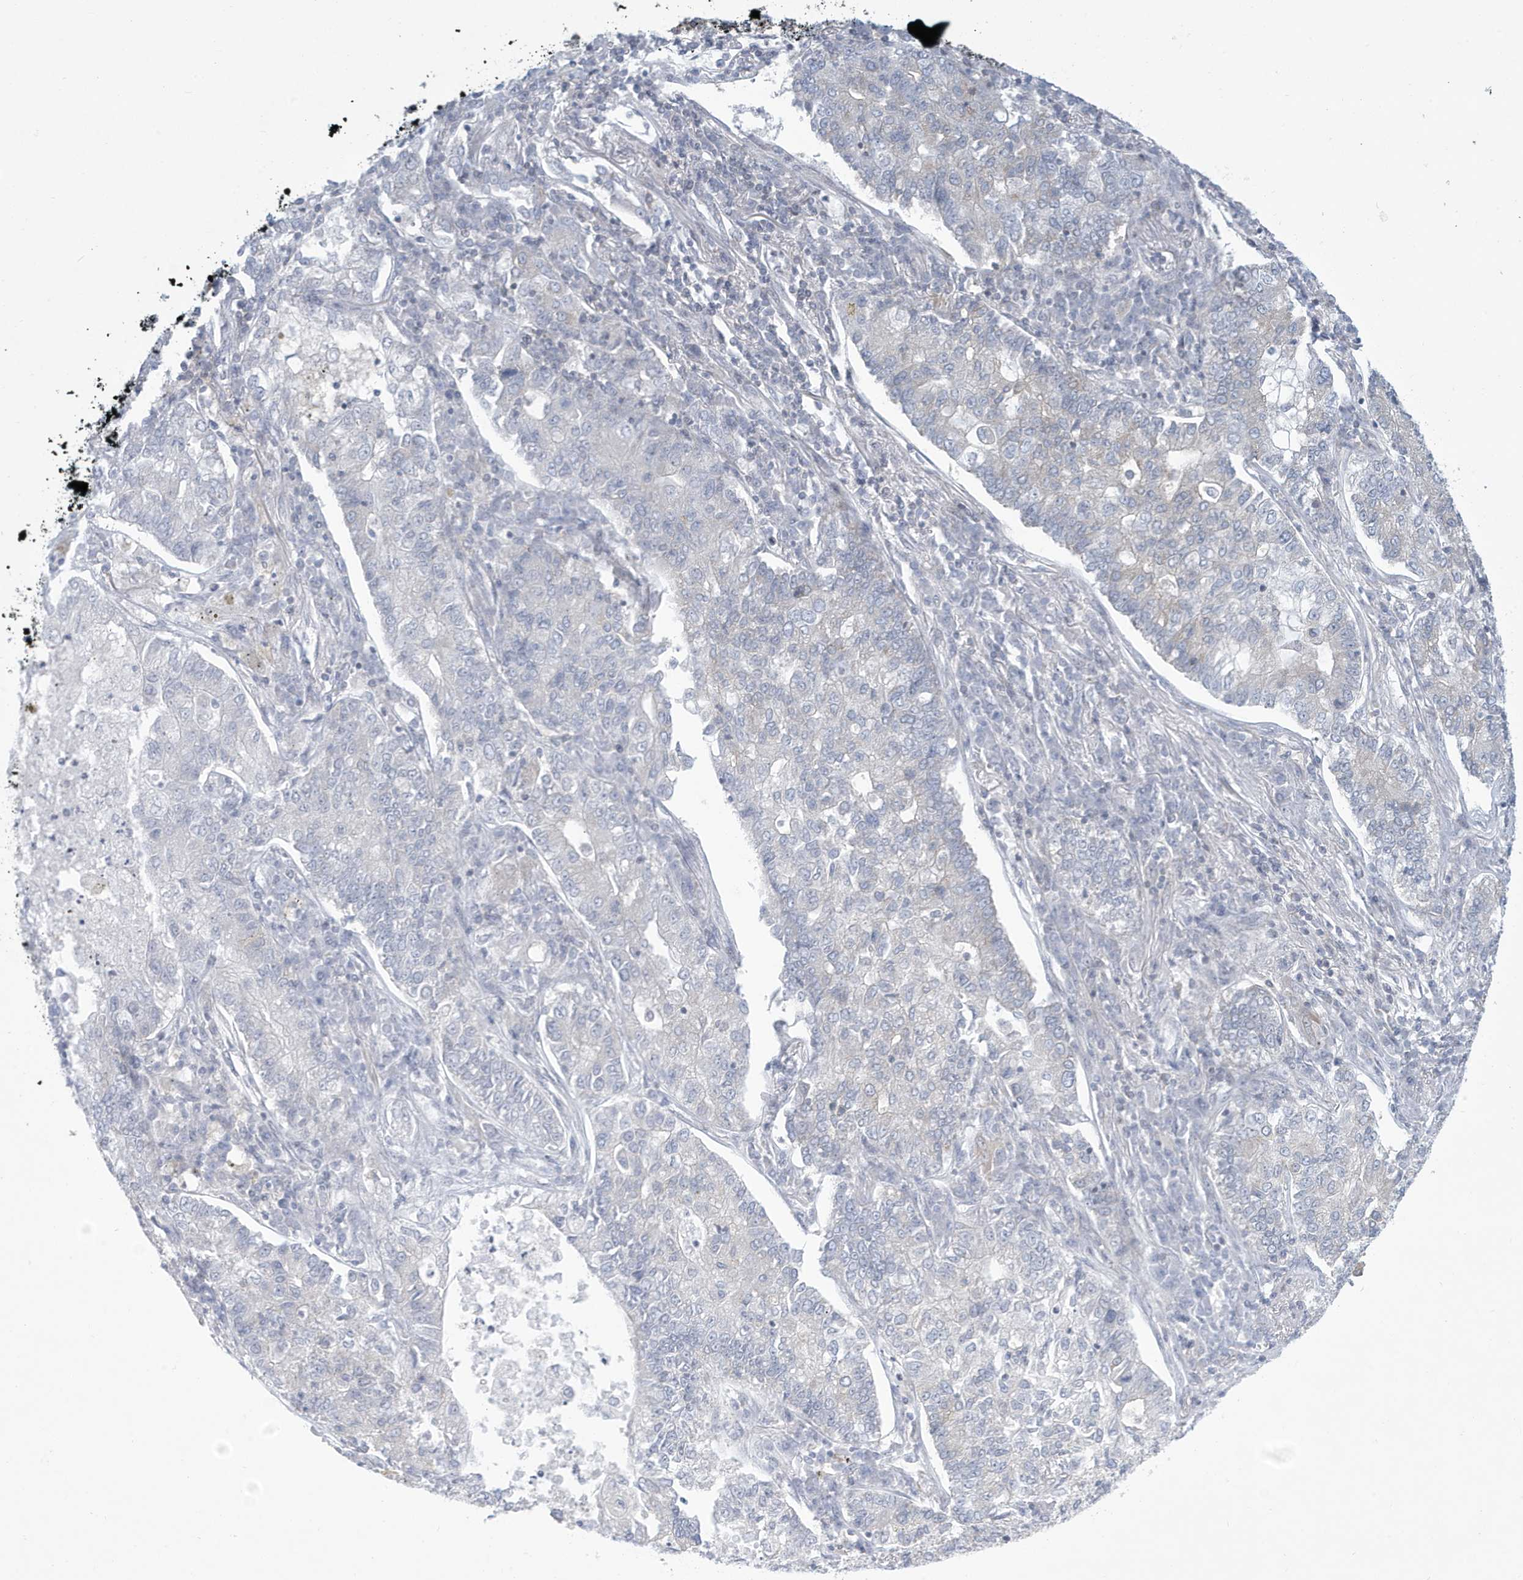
{"staining": {"intensity": "negative", "quantity": "none", "location": "none"}, "tissue": "lung cancer", "cell_type": "Tumor cells", "image_type": "cancer", "snomed": [{"axis": "morphology", "description": "Adenocarcinoma, NOS"}, {"axis": "topography", "description": "Lung"}], "caption": "Lung adenocarcinoma stained for a protein using immunohistochemistry (IHC) exhibits no staining tumor cells.", "gene": "SLAMF9", "patient": {"sex": "male", "age": 49}}